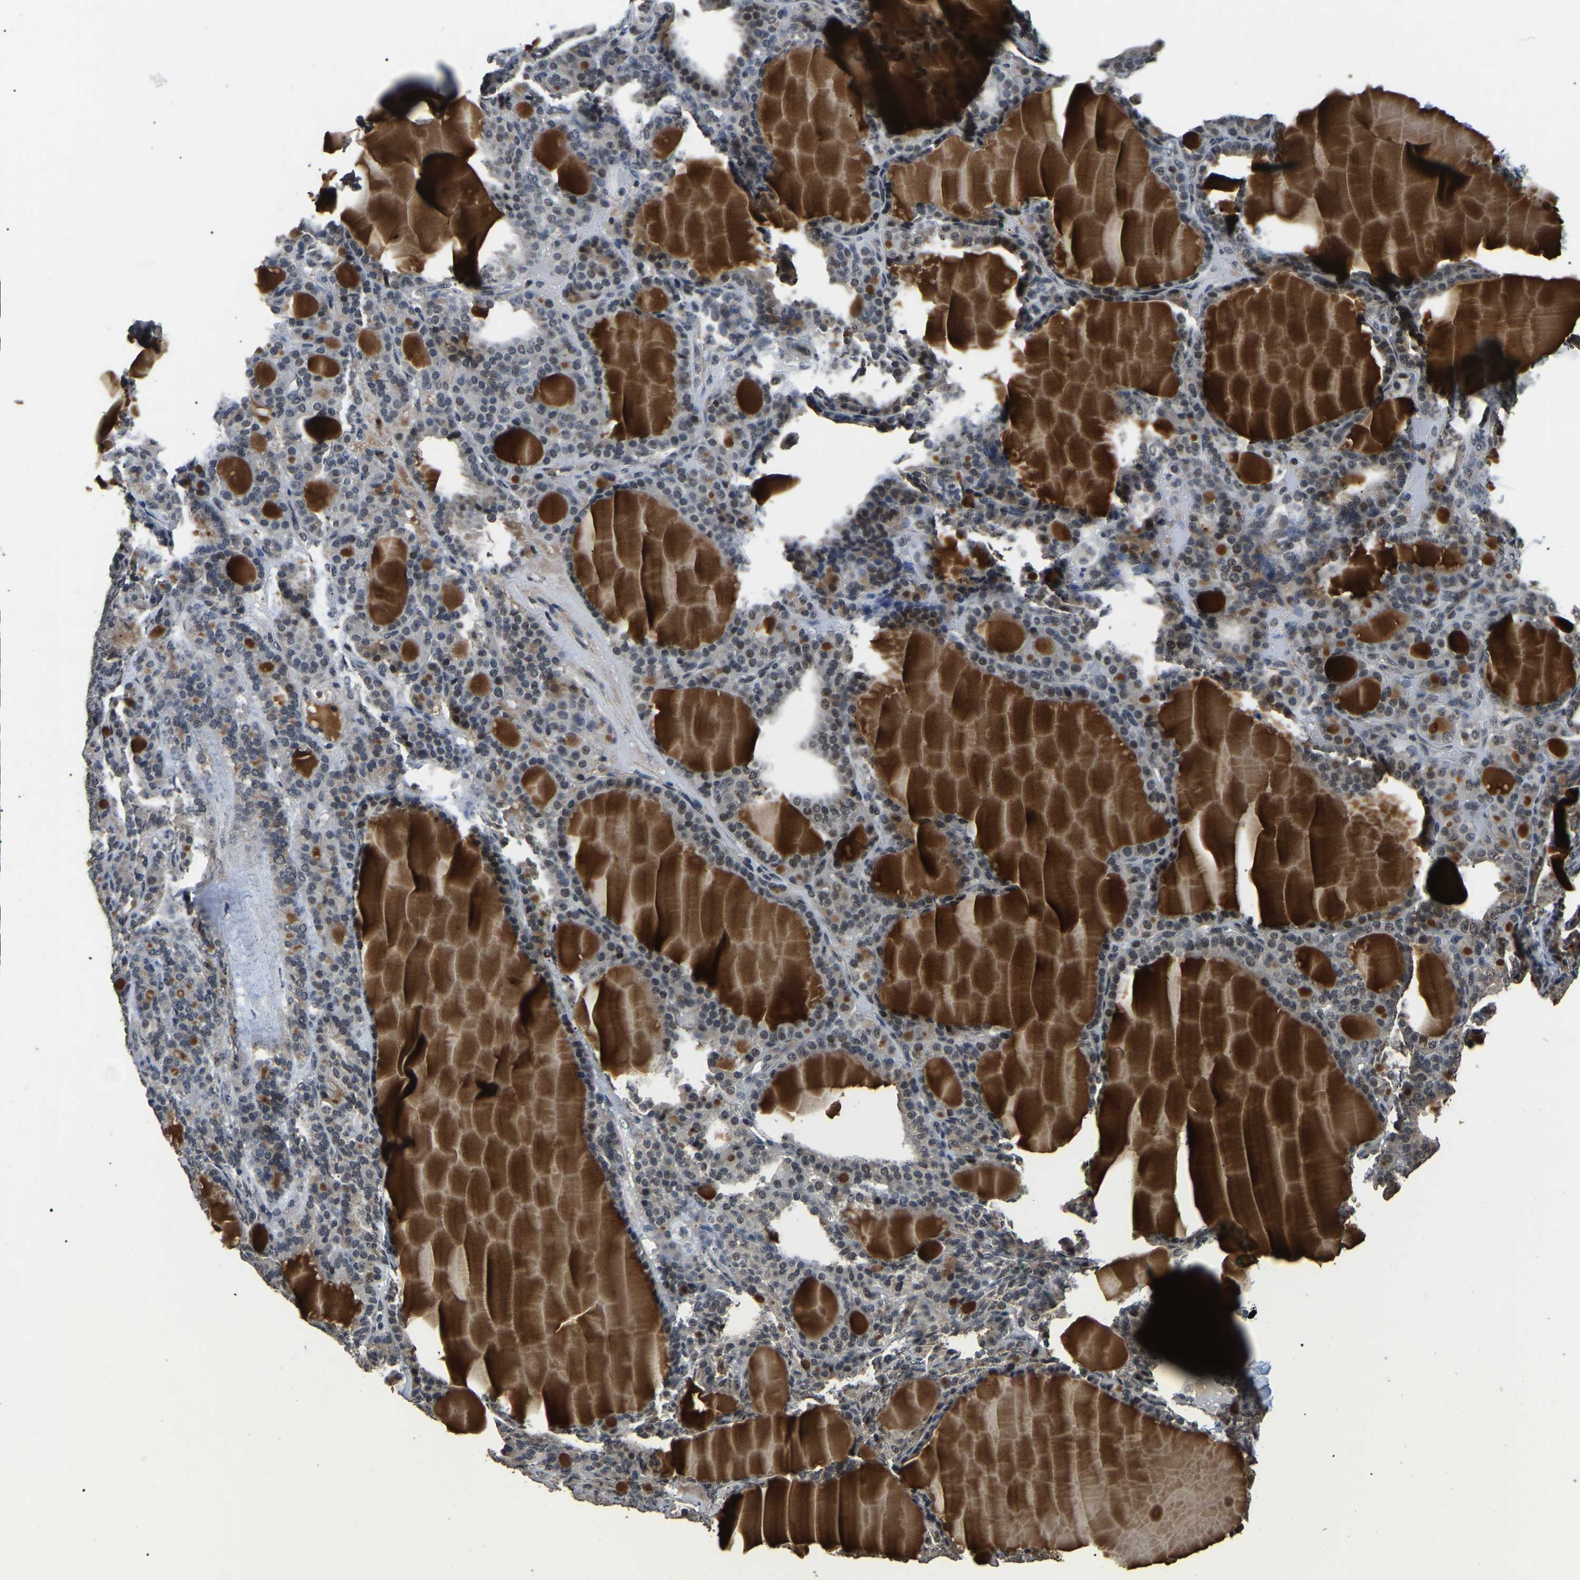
{"staining": {"intensity": "weak", "quantity": "<25%", "location": "nuclear"}, "tissue": "thyroid gland", "cell_type": "Glandular cells", "image_type": "normal", "snomed": [{"axis": "morphology", "description": "Normal tissue, NOS"}, {"axis": "topography", "description": "Thyroid gland"}], "caption": "A high-resolution photomicrograph shows immunohistochemistry (IHC) staining of unremarkable thyroid gland, which exhibits no significant staining in glandular cells. The staining is performed using DAB brown chromogen with nuclei counter-stained in using hematoxylin.", "gene": "PPM1E", "patient": {"sex": "female", "age": 28}}